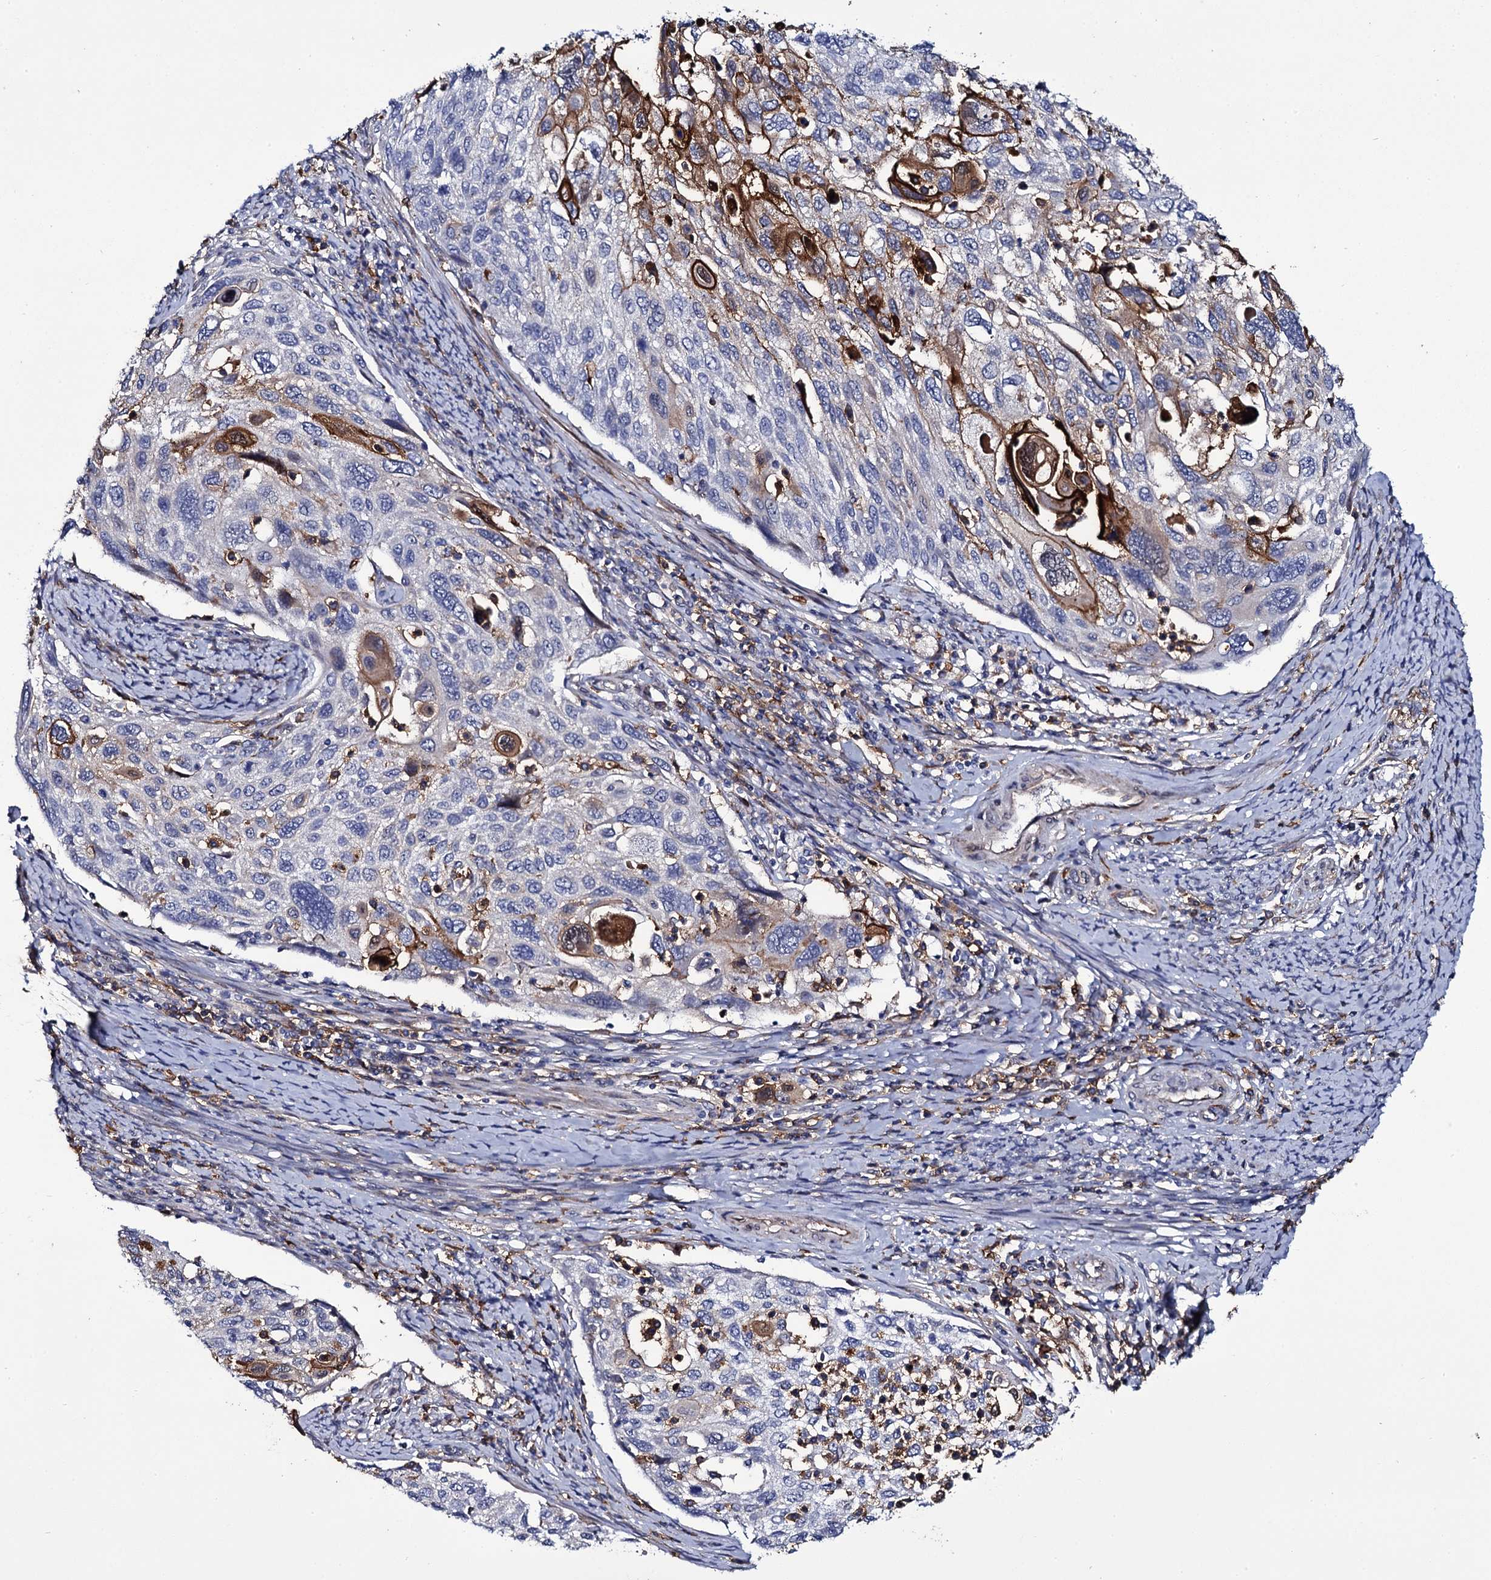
{"staining": {"intensity": "strong", "quantity": "<25%", "location": "cytoplasmic/membranous"}, "tissue": "cervical cancer", "cell_type": "Tumor cells", "image_type": "cancer", "snomed": [{"axis": "morphology", "description": "Squamous cell carcinoma, NOS"}, {"axis": "topography", "description": "Cervix"}], "caption": "Protein analysis of squamous cell carcinoma (cervical) tissue reveals strong cytoplasmic/membranous positivity in about <25% of tumor cells.", "gene": "TTC23", "patient": {"sex": "female", "age": 70}}